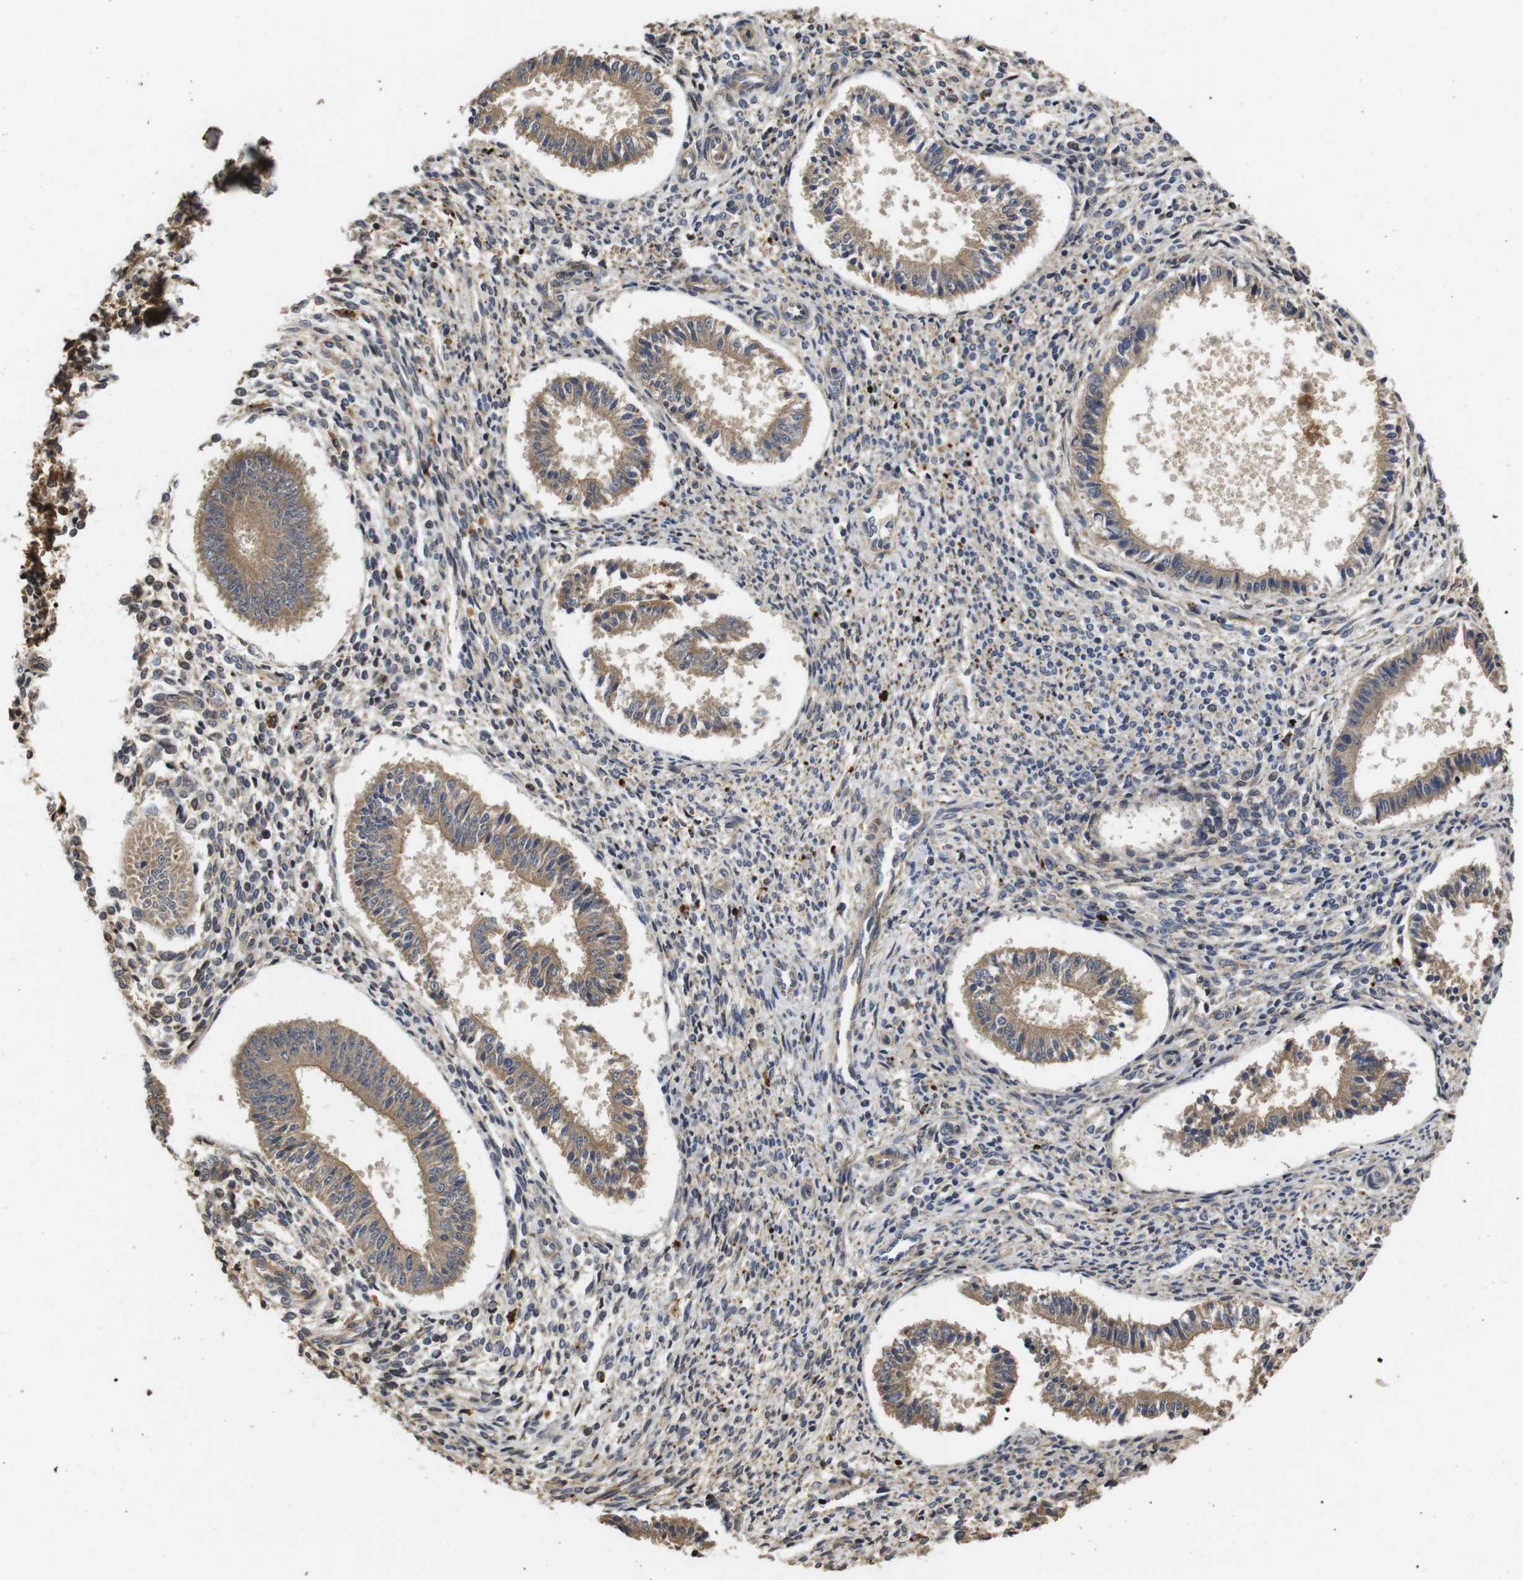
{"staining": {"intensity": "moderate", "quantity": "25%-75%", "location": "cytoplasmic/membranous"}, "tissue": "endometrium", "cell_type": "Cells in endometrial stroma", "image_type": "normal", "snomed": [{"axis": "morphology", "description": "Normal tissue, NOS"}, {"axis": "topography", "description": "Endometrium"}], "caption": "A medium amount of moderate cytoplasmic/membranous positivity is present in approximately 25%-75% of cells in endometrial stroma in unremarkable endometrium. The staining is performed using DAB (3,3'-diaminobenzidine) brown chromogen to label protein expression. The nuclei are counter-stained blue using hematoxylin.", "gene": "PTPN14", "patient": {"sex": "female", "age": 35}}